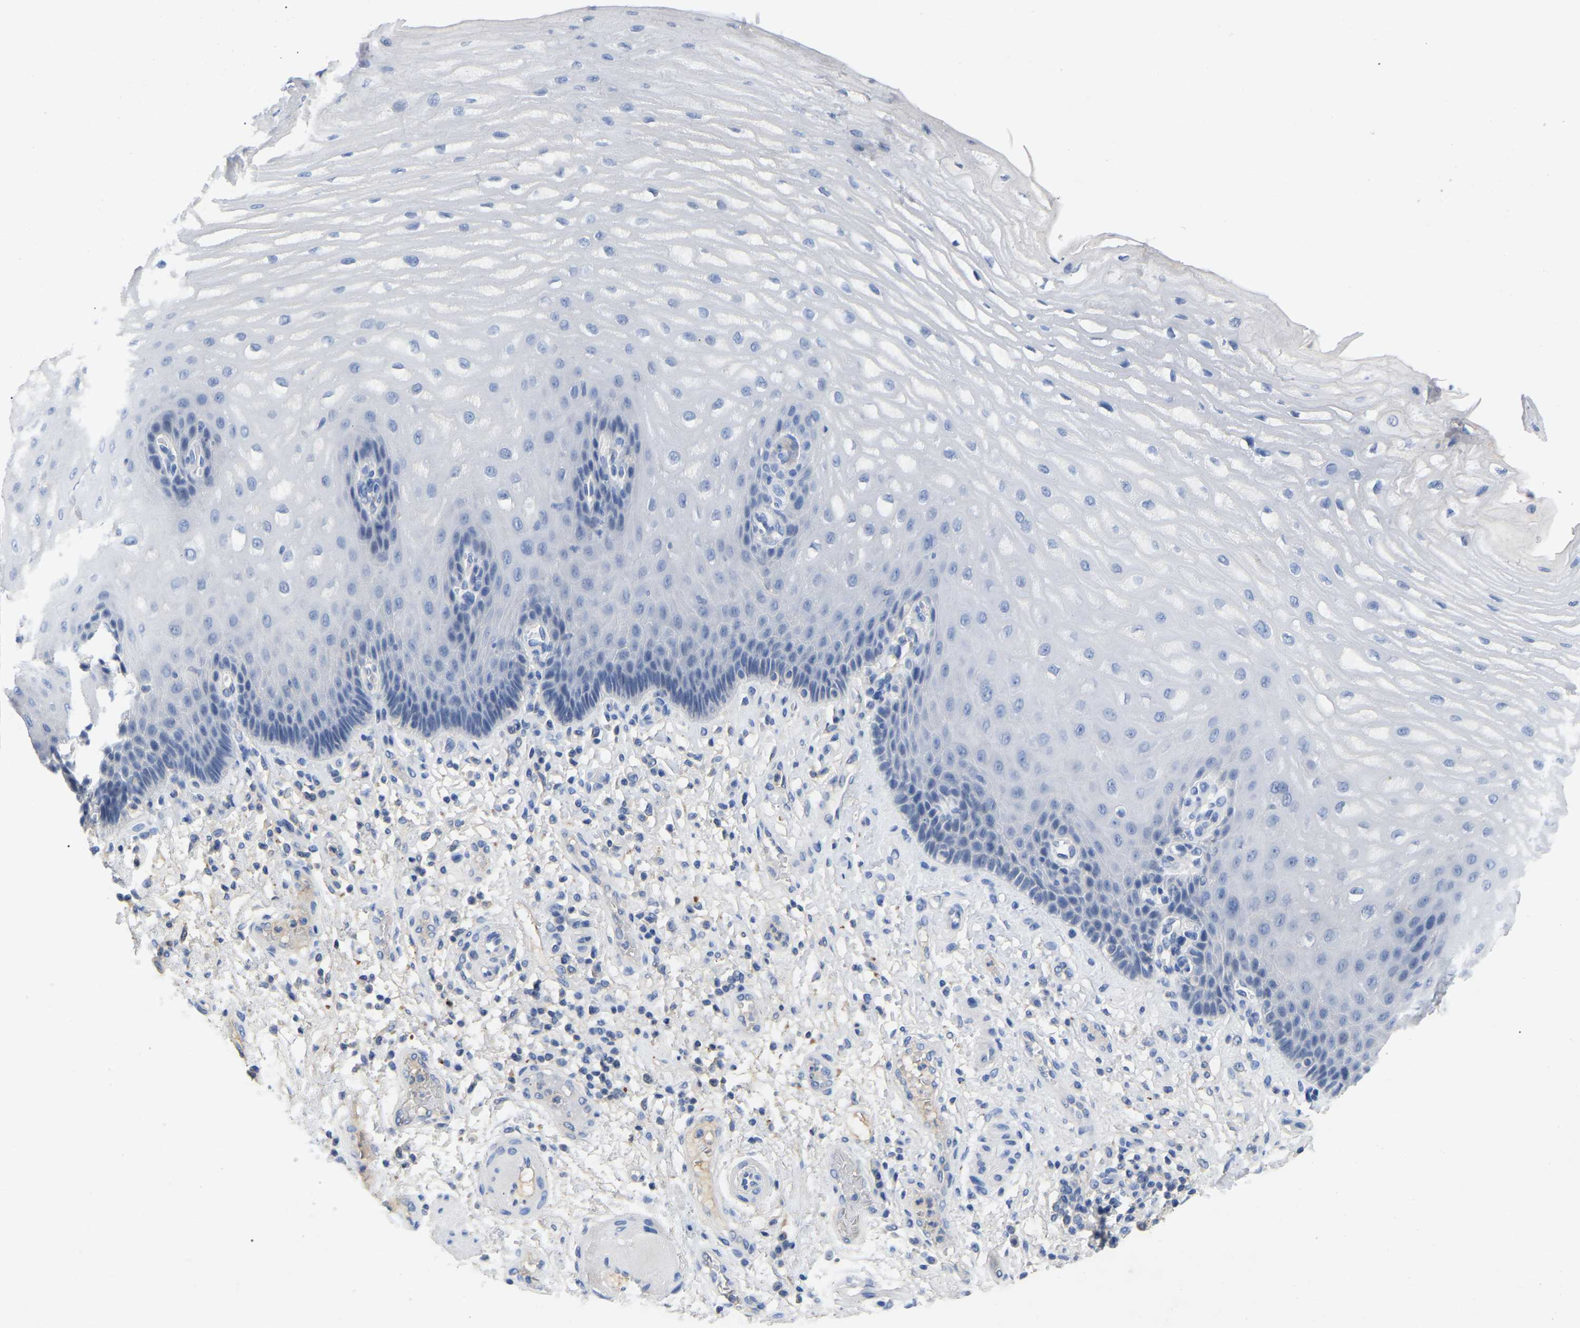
{"staining": {"intensity": "negative", "quantity": "none", "location": "none"}, "tissue": "esophagus", "cell_type": "Squamous epithelial cells", "image_type": "normal", "snomed": [{"axis": "morphology", "description": "Normal tissue, NOS"}, {"axis": "topography", "description": "Esophagus"}], "caption": "The histopathology image shows no significant positivity in squamous epithelial cells of esophagus.", "gene": "SMPD2", "patient": {"sex": "male", "age": 54}}